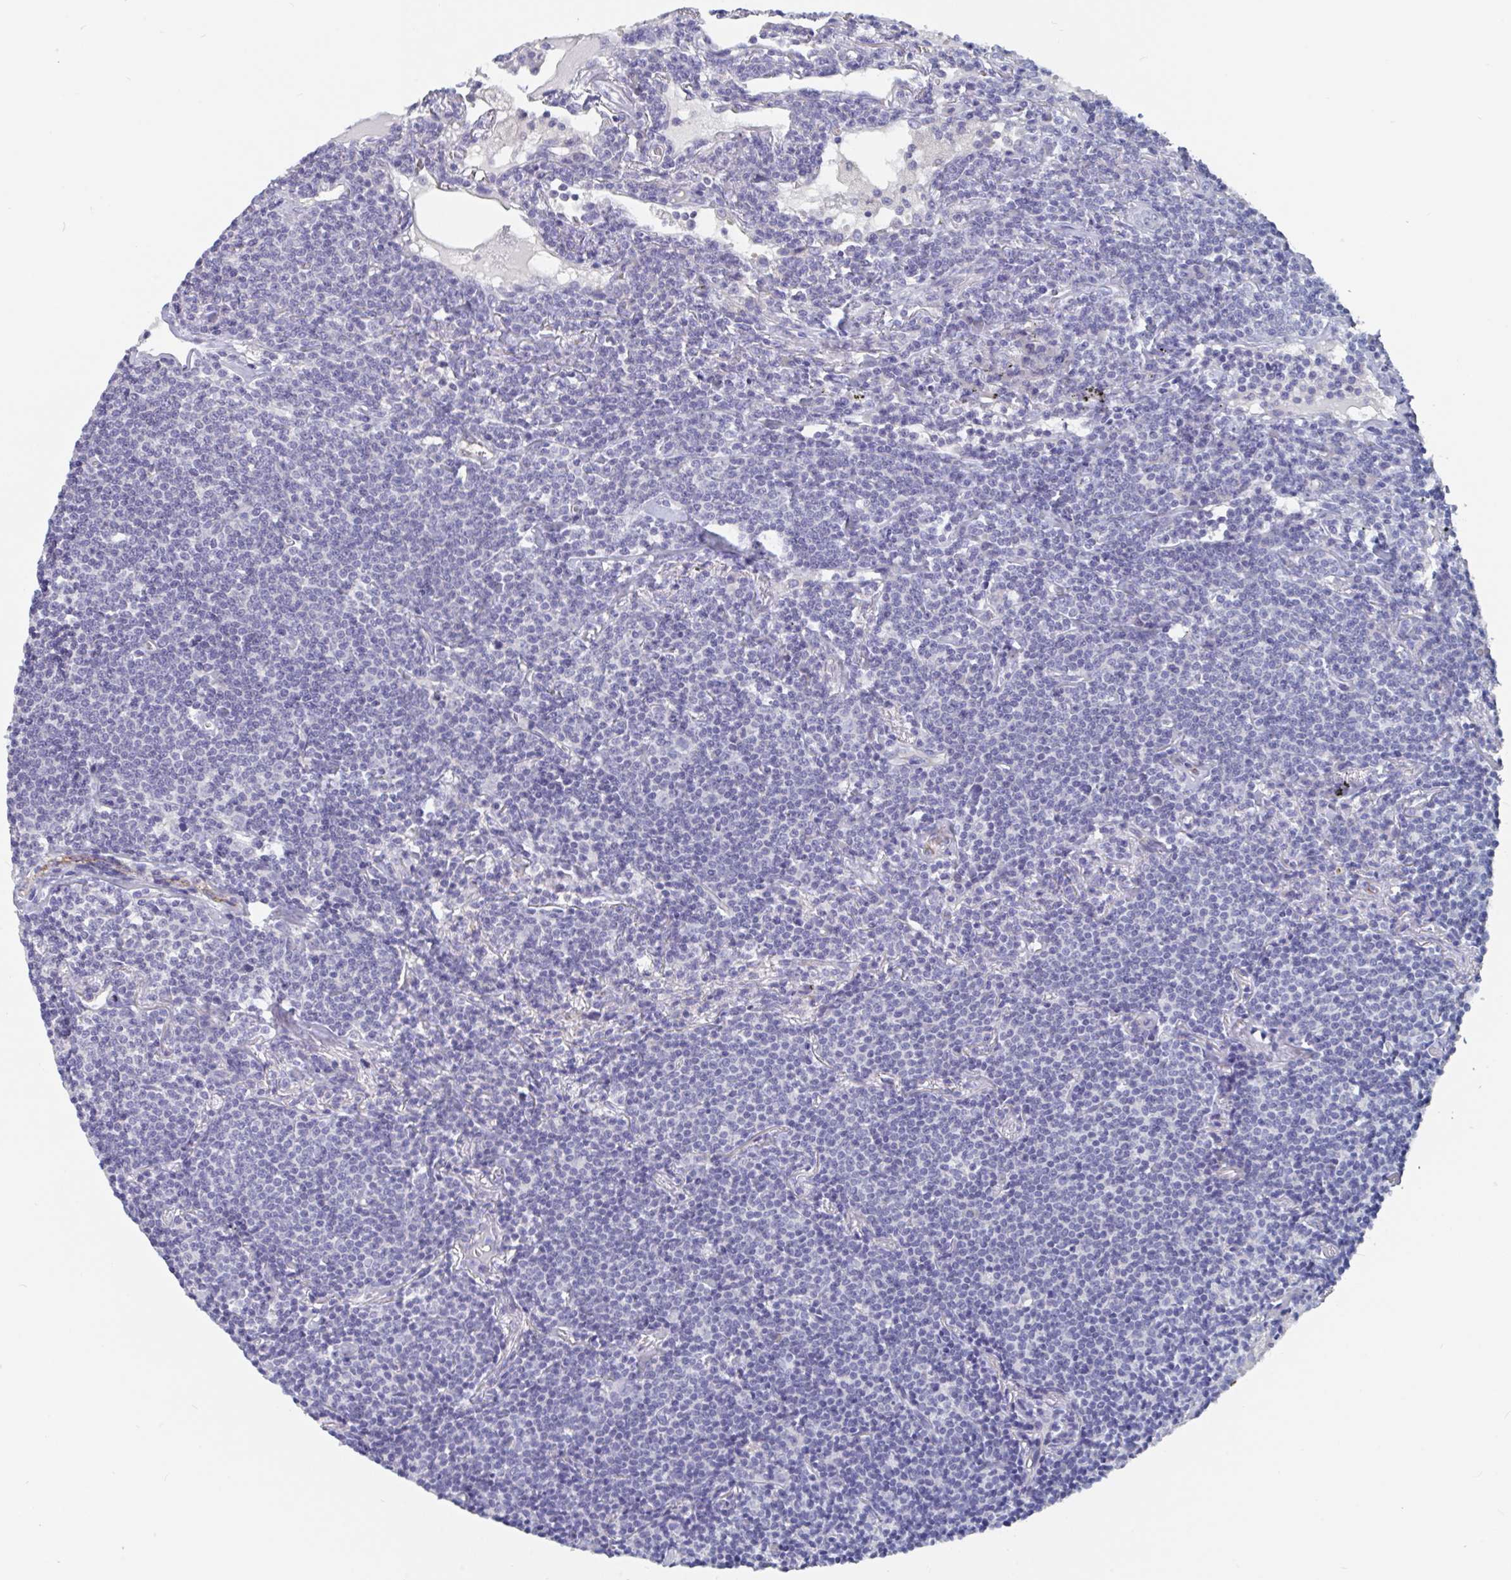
{"staining": {"intensity": "negative", "quantity": "none", "location": "none"}, "tissue": "lymphoma", "cell_type": "Tumor cells", "image_type": "cancer", "snomed": [{"axis": "morphology", "description": "Malignant lymphoma, non-Hodgkin's type, Low grade"}, {"axis": "topography", "description": "Lung"}], "caption": "Tumor cells show no significant protein positivity in low-grade malignant lymphoma, non-Hodgkin's type.", "gene": "ABHD16A", "patient": {"sex": "female", "age": 71}}